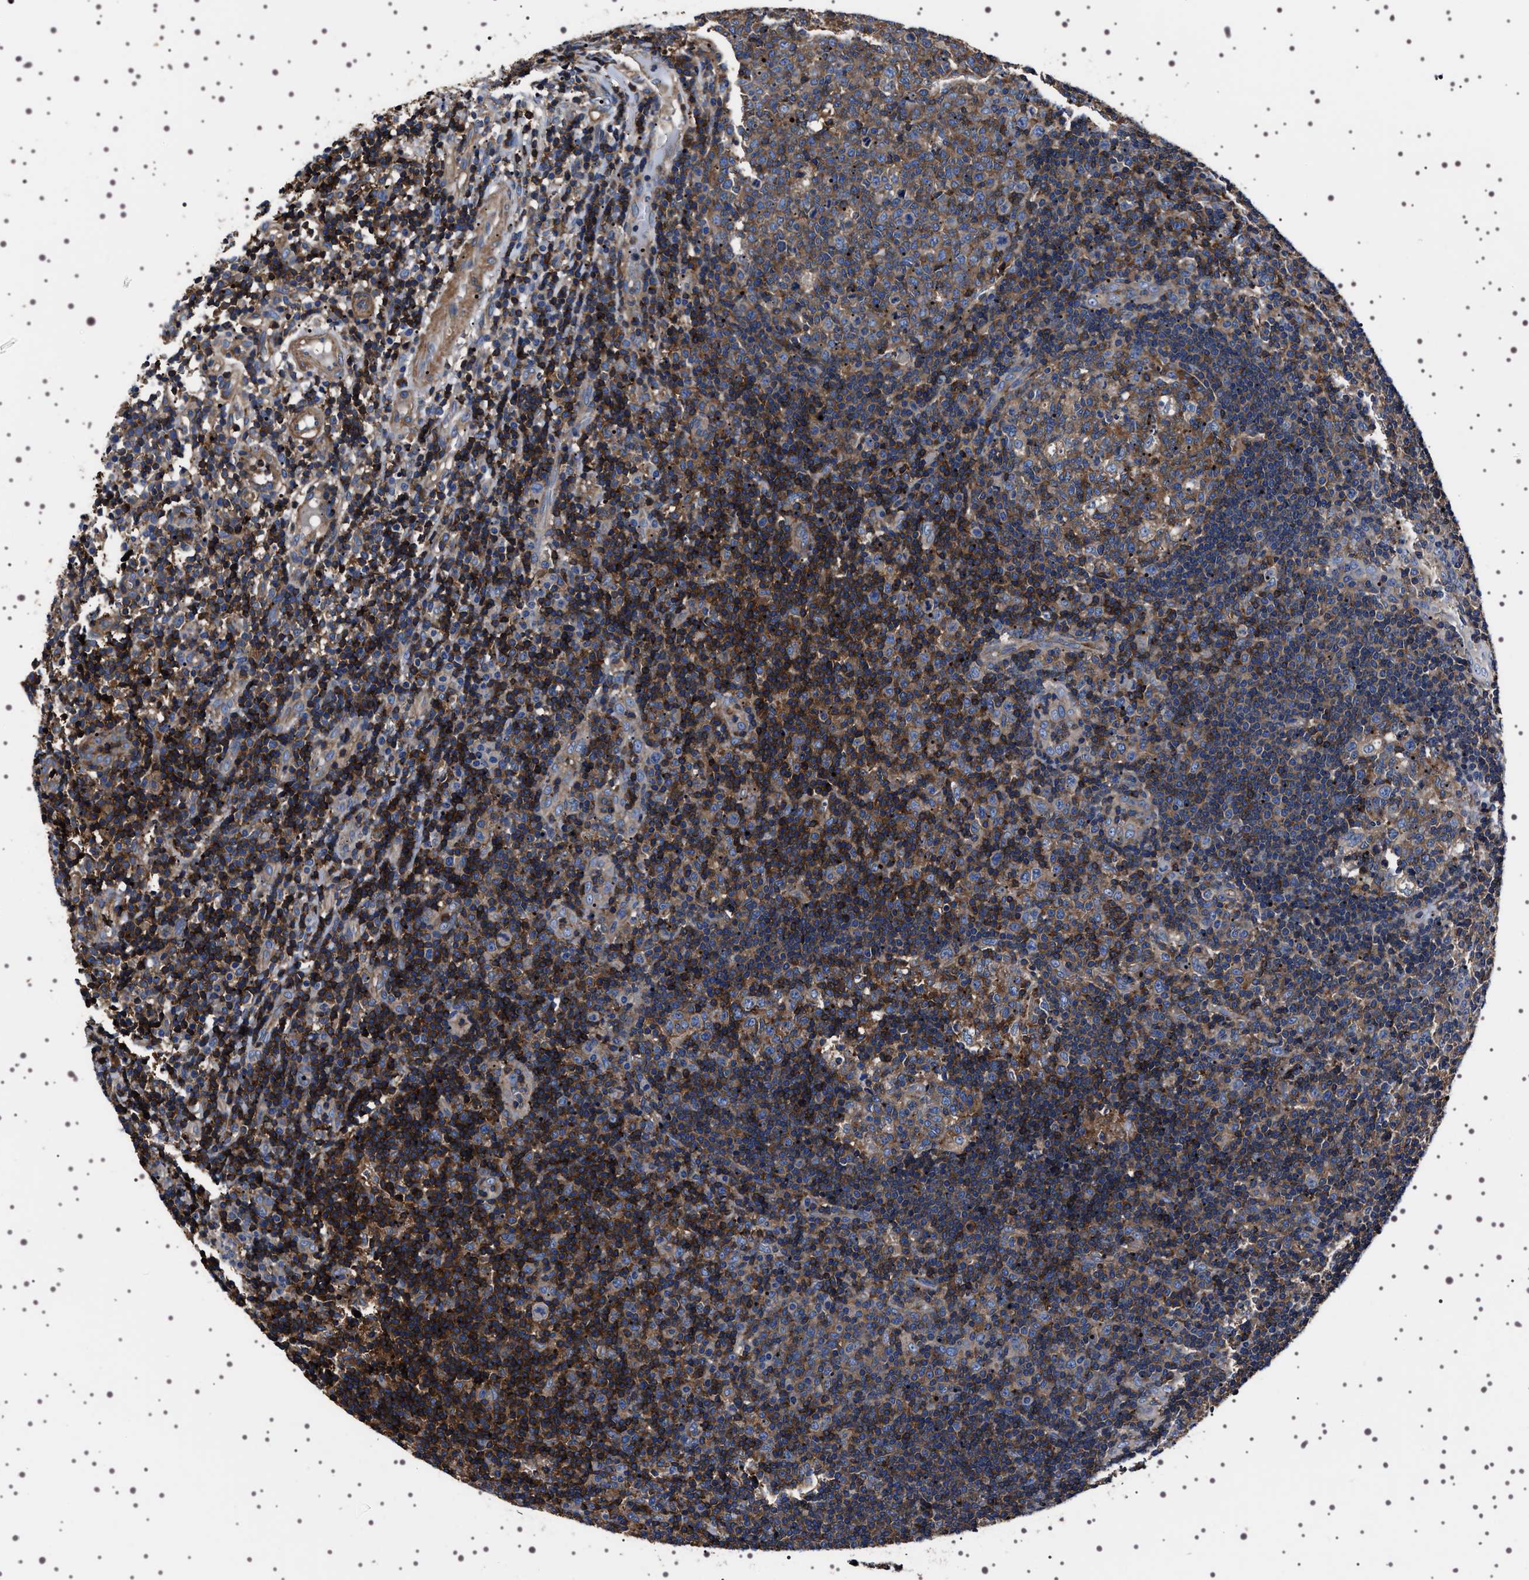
{"staining": {"intensity": "moderate", "quantity": ">75%", "location": "cytoplasmic/membranous"}, "tissue": "tonsil", "cell_type": "Germinal center cells", "image_type": "normal", "snomed": [{"axis": "morphology", "description": "Normal tissue, NOS"}, {"axis": "topography", "description": "Tonsil"}], "caption": "This micrograph reveals immunohistochemistry (IHC) staining of benign human tonsil, with medium moderate cytoplasmic/membranous positivity in about >75% of germinal center cells.", "gene": "WDR1", "patient": {"sex": "female", "age": 40}}